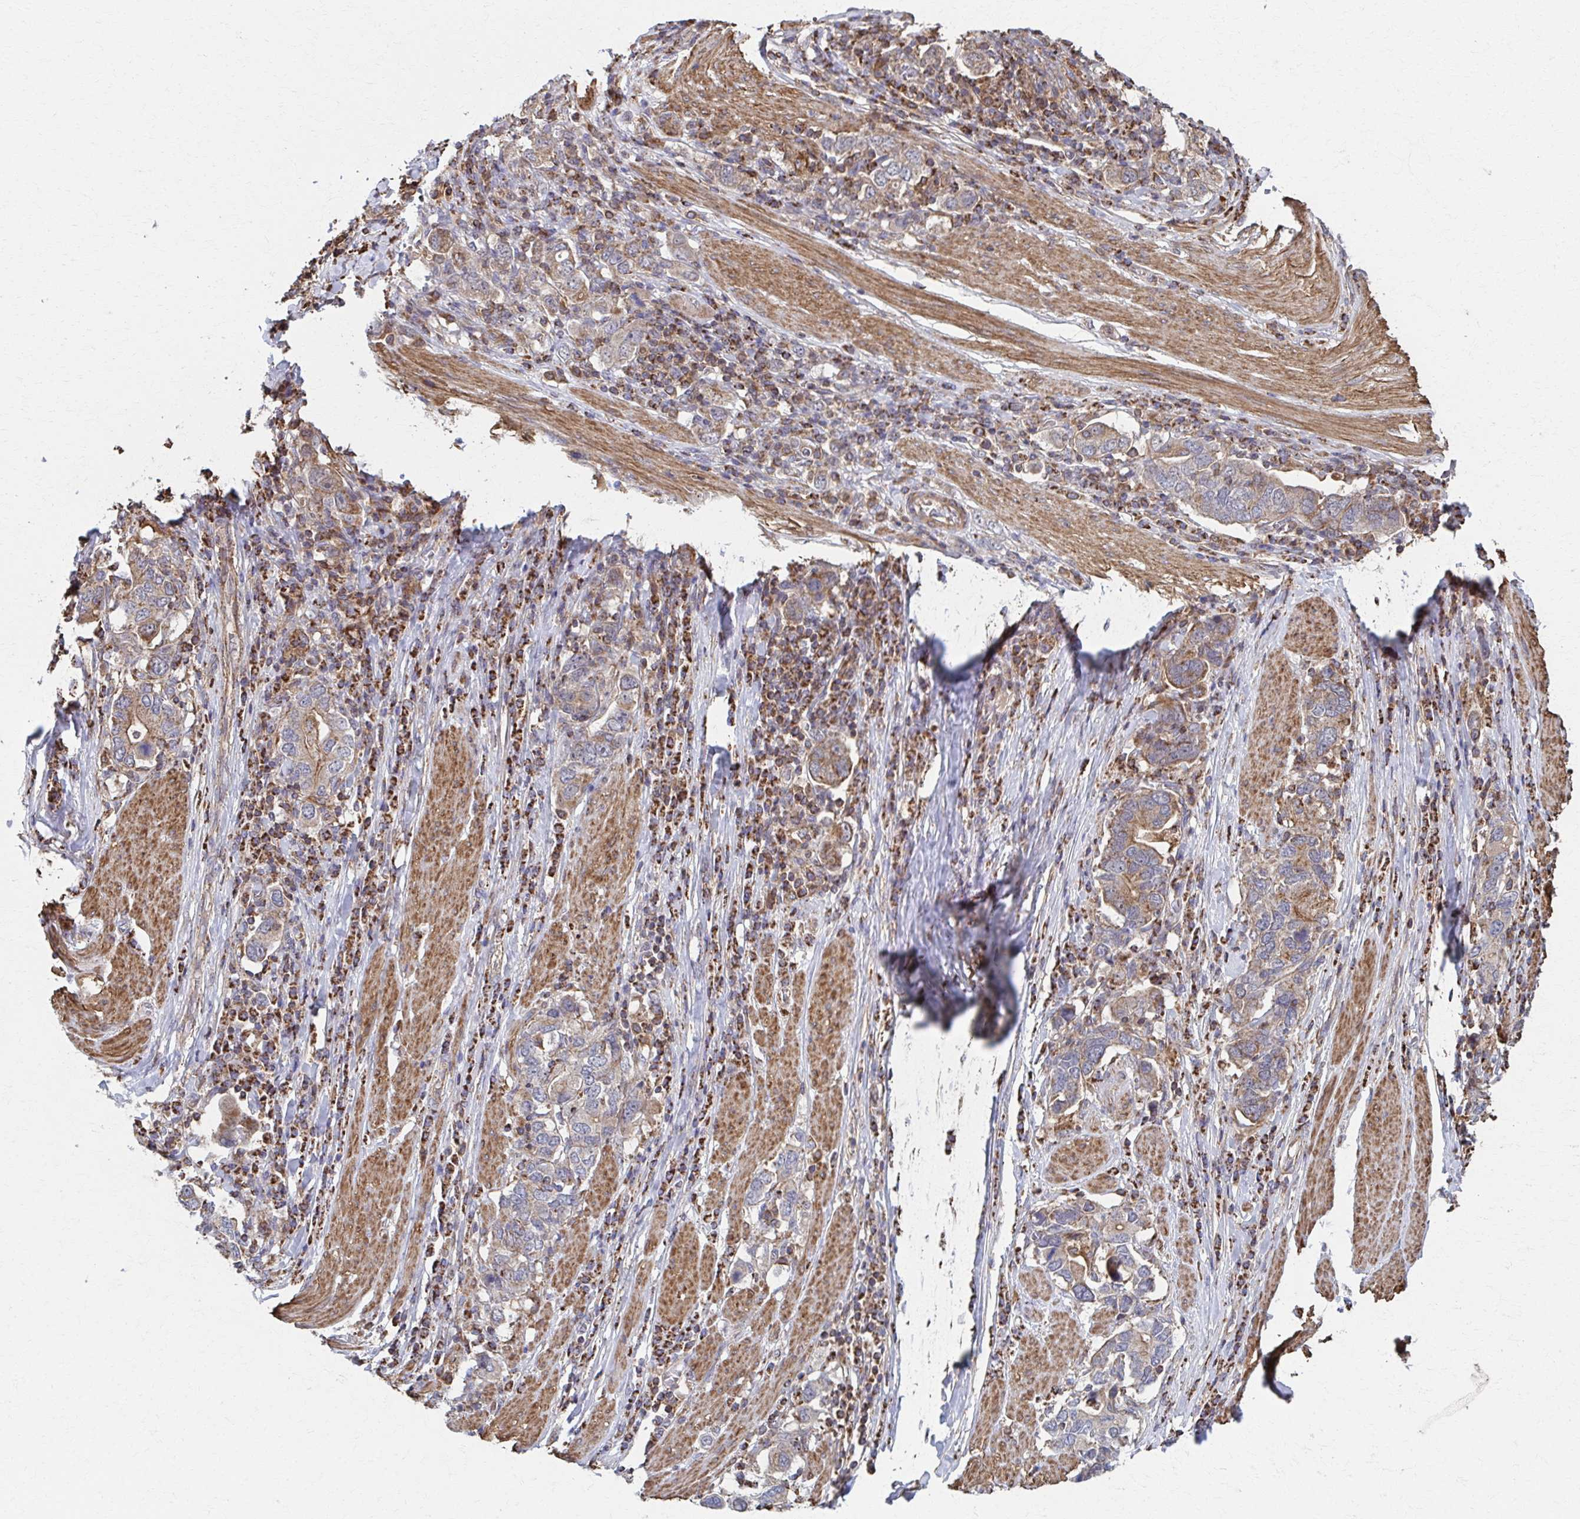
{"staining": {"intensity": "weak", "quantity": ">75%", "location": "cytoplasmic/membranous"}, "tissue": "stomach cancer", "cell_type": "Tumor cells", "image_type": "cancer", "snomed": [{"axis": "morphology", "description": "Adenocarcinoma, NOS"}, {"axis": "topography", "description": "Stomach, upper"}, {"axis": "topography", "description": "Stomach"}], "caption": "A photomicrograph of human stomach adenocarcinoma stained for a protein shows weak cytoplasmic/membranous brown staining in tumor cells.", "gene": "KLHL34", "patient": {"sex": "male", "age": 62}}